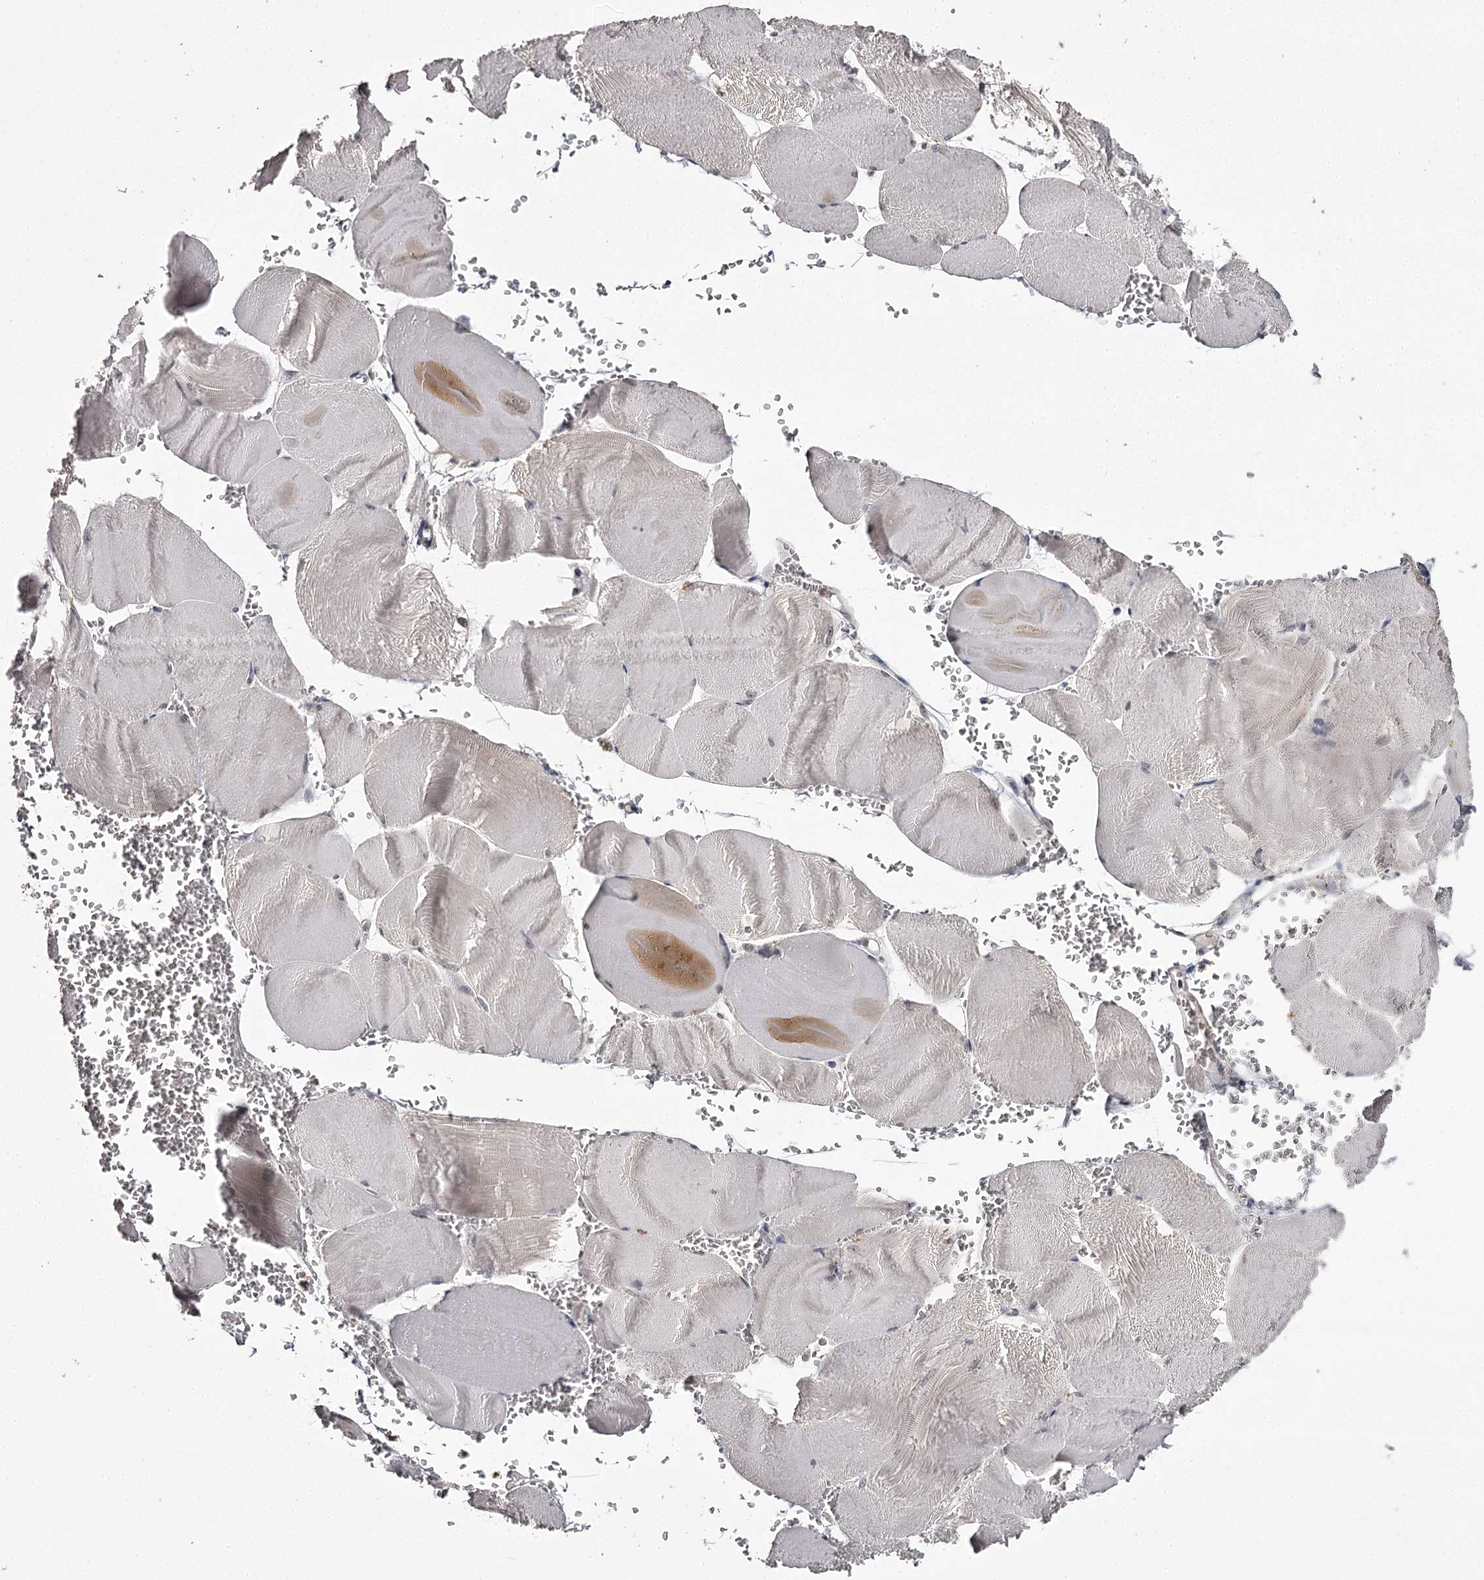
{"staining": {"intensity": "moderate", "quantity": "<25%", "location": "cytoplasmic/membranous"}, "tissue": "skeletal muscle", "cell_type": "Myocytes", "image_type": "normal", "snomed": [{"axis": "morphology", "description": "Normal tissue, NOS"}, {"axis": "morphology", "description": "Basal cell carcinoma"}, {"axis": "topography", "description": "Skeletal muscle"}], "caption": "Immunohistochemical staining of normal skeletal muscle displays <25% levels of moderate cytoplasmic/membranous protein expression in approximately <25% of myocytes.", "gene": "SLC32A1", "patient": {"sex": "female", "age": 64}}